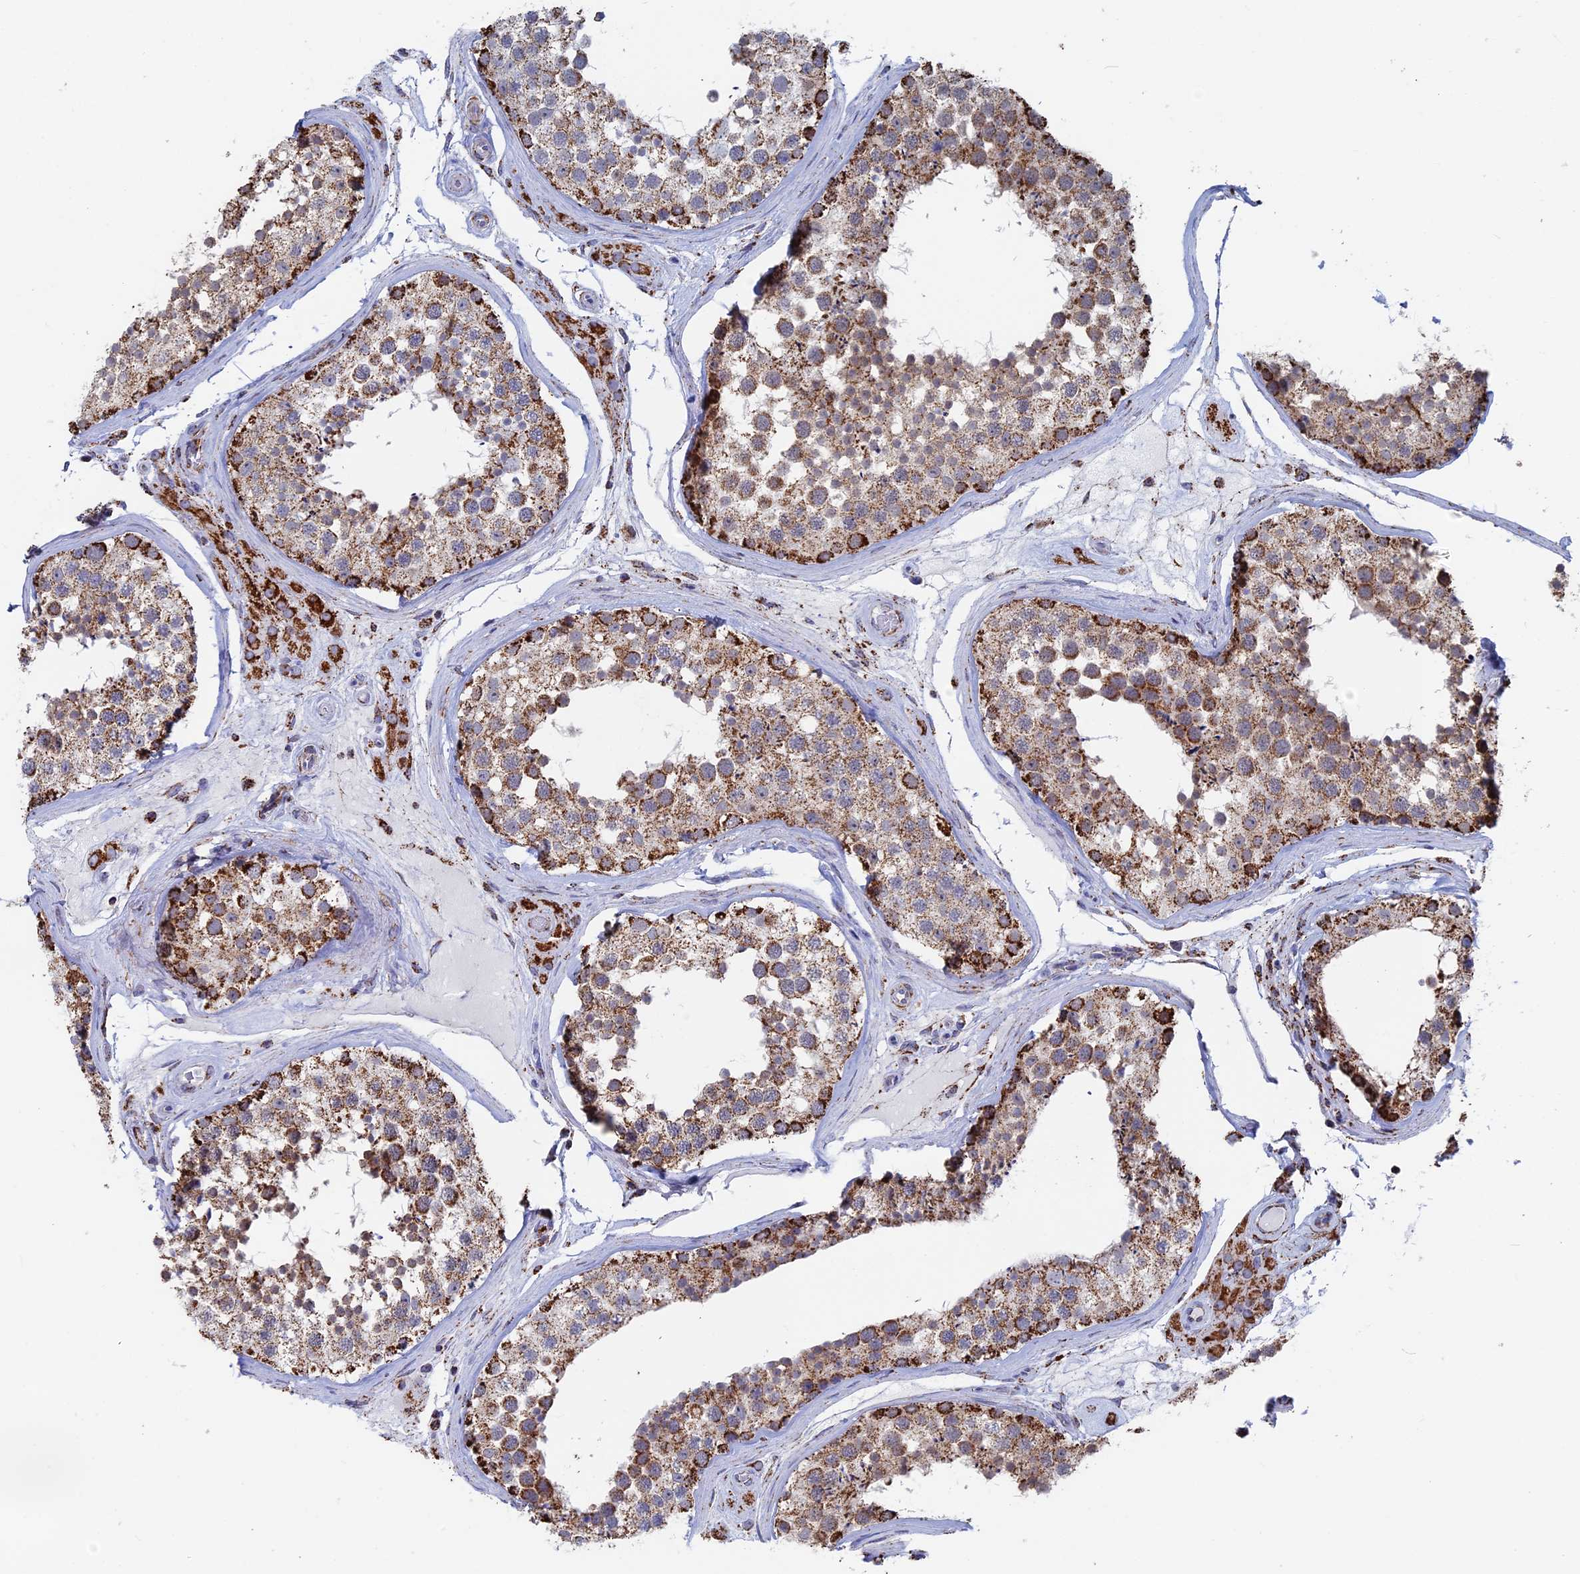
{"staining": {"intensity": "strong", "quantity": ">75%", "location": "cytoplasmic/membranous"}, "tissue": "testis", "cell_type": "Cells in seminiferous ducts", "image_type": "normal", "snomed": [{"axis": "morphology", "description": "Normal tissue, NOS"}, {"axis": "topography", "description": "Testis"}], "caption": "IHC of normal human testis reveals high levels of strong cytoplasmic/membranous positivity in about >75% of cells in seminiferous ducts. (IHC, brightfield microscopy, high magnification).", "gene": "SEC24D", "patient": {"sex": "male", "age": 46}}